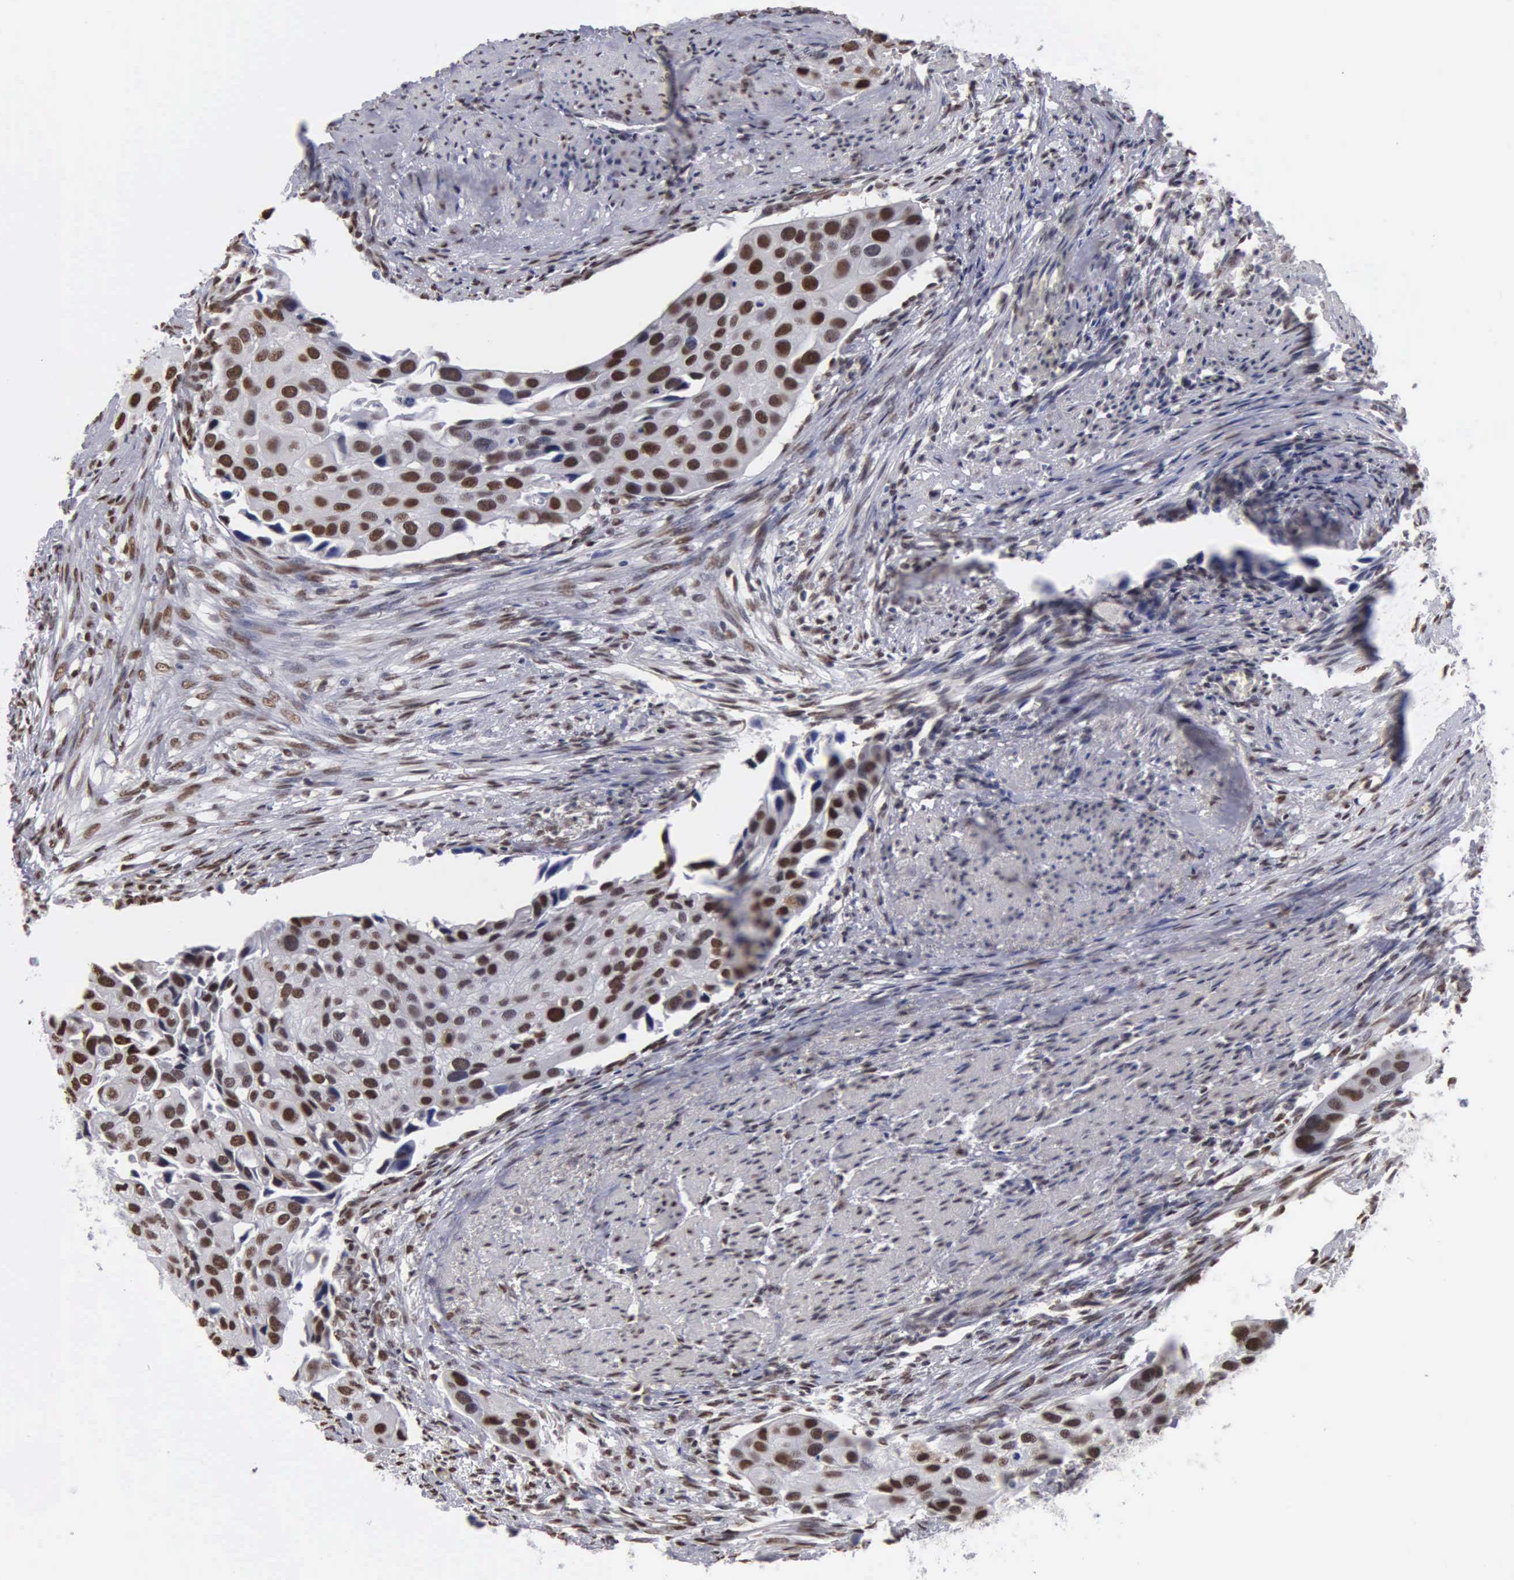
{"staining": {"intensity": "strong", "quantity": ">75%", "location": "nuclear"}, "tissue": "urothelial cancer", "cell_type": "Tumor cells", "image_type": "cancer", "snomed": [{"axis": "morphology", "description": "Urothelial carcinoma, High grade"}, {"axis": "topography", "description": "Urinary bladder"}], "caption": "DAB immunohistochemical staining of high-grade urothelial carcinoma reveals strong nuclear protein positivity in approximately >75% of tumor cells.", "gene": "CCNG1", "patient": {"sex": "male", "age": 55}}